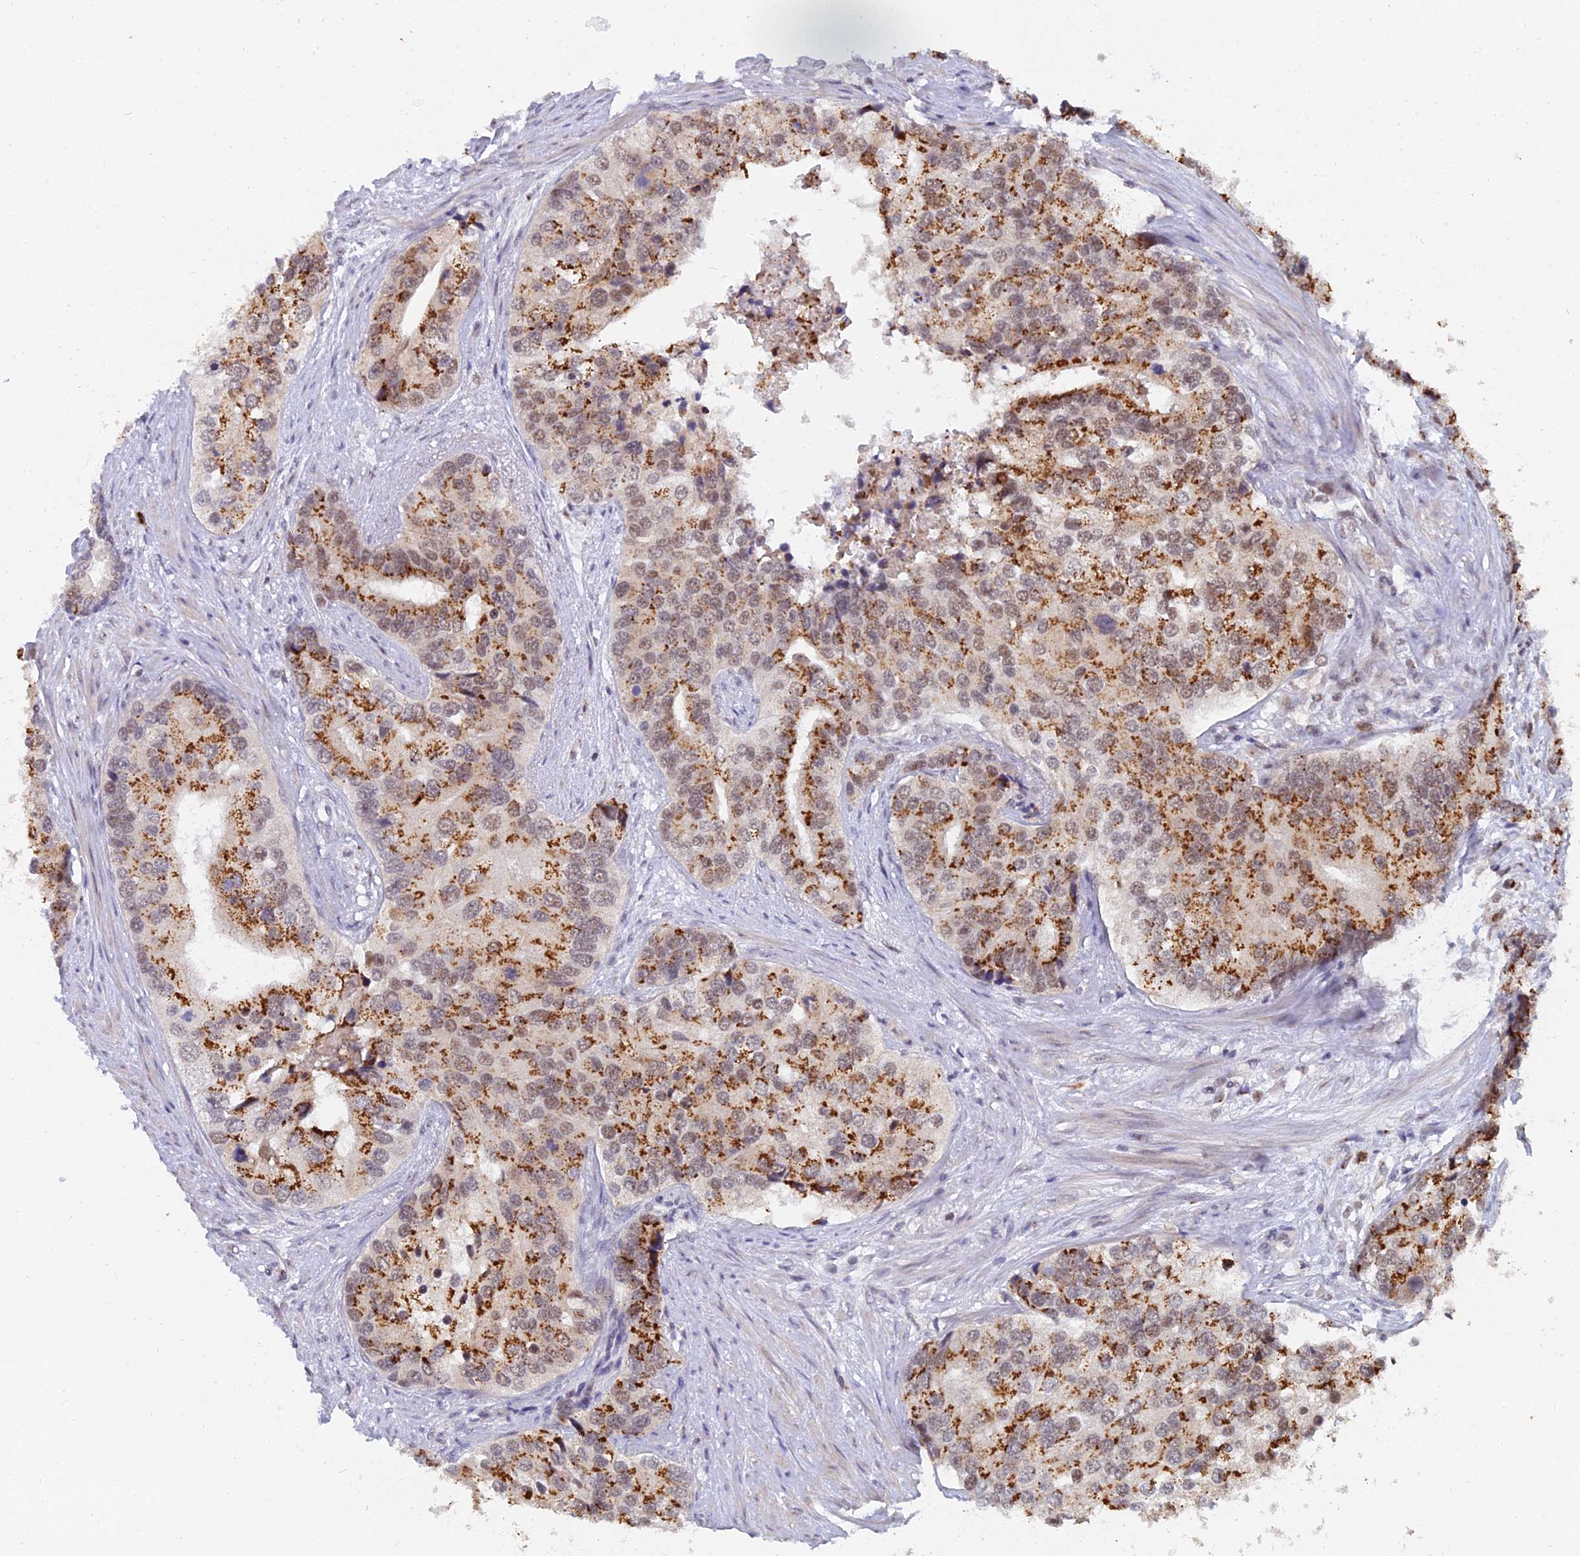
{"staining": {"intensity": "strong", "quantity": ">75%", "location": "cytoplasmic/membranous,nuclear"}, "tissue": "prostate cancer", "cell_type": "Tumor cells", "image_type": "cancer", "snomed": [{"axis": "morphology", "description": "Adenocarcinoma, High grade"}, {"axis": "topography", "description": "Prostate"}], "caption": "Prostate cancer (adenocarcinoma (high-grade)) was stained to show a protein in brown. There is high levels of strong cytoplasmic/membranous and nuclear staining in about >75% of tumor cells.", "gene": "THOC3", "patient": {"sex": "male", "age": 62}}